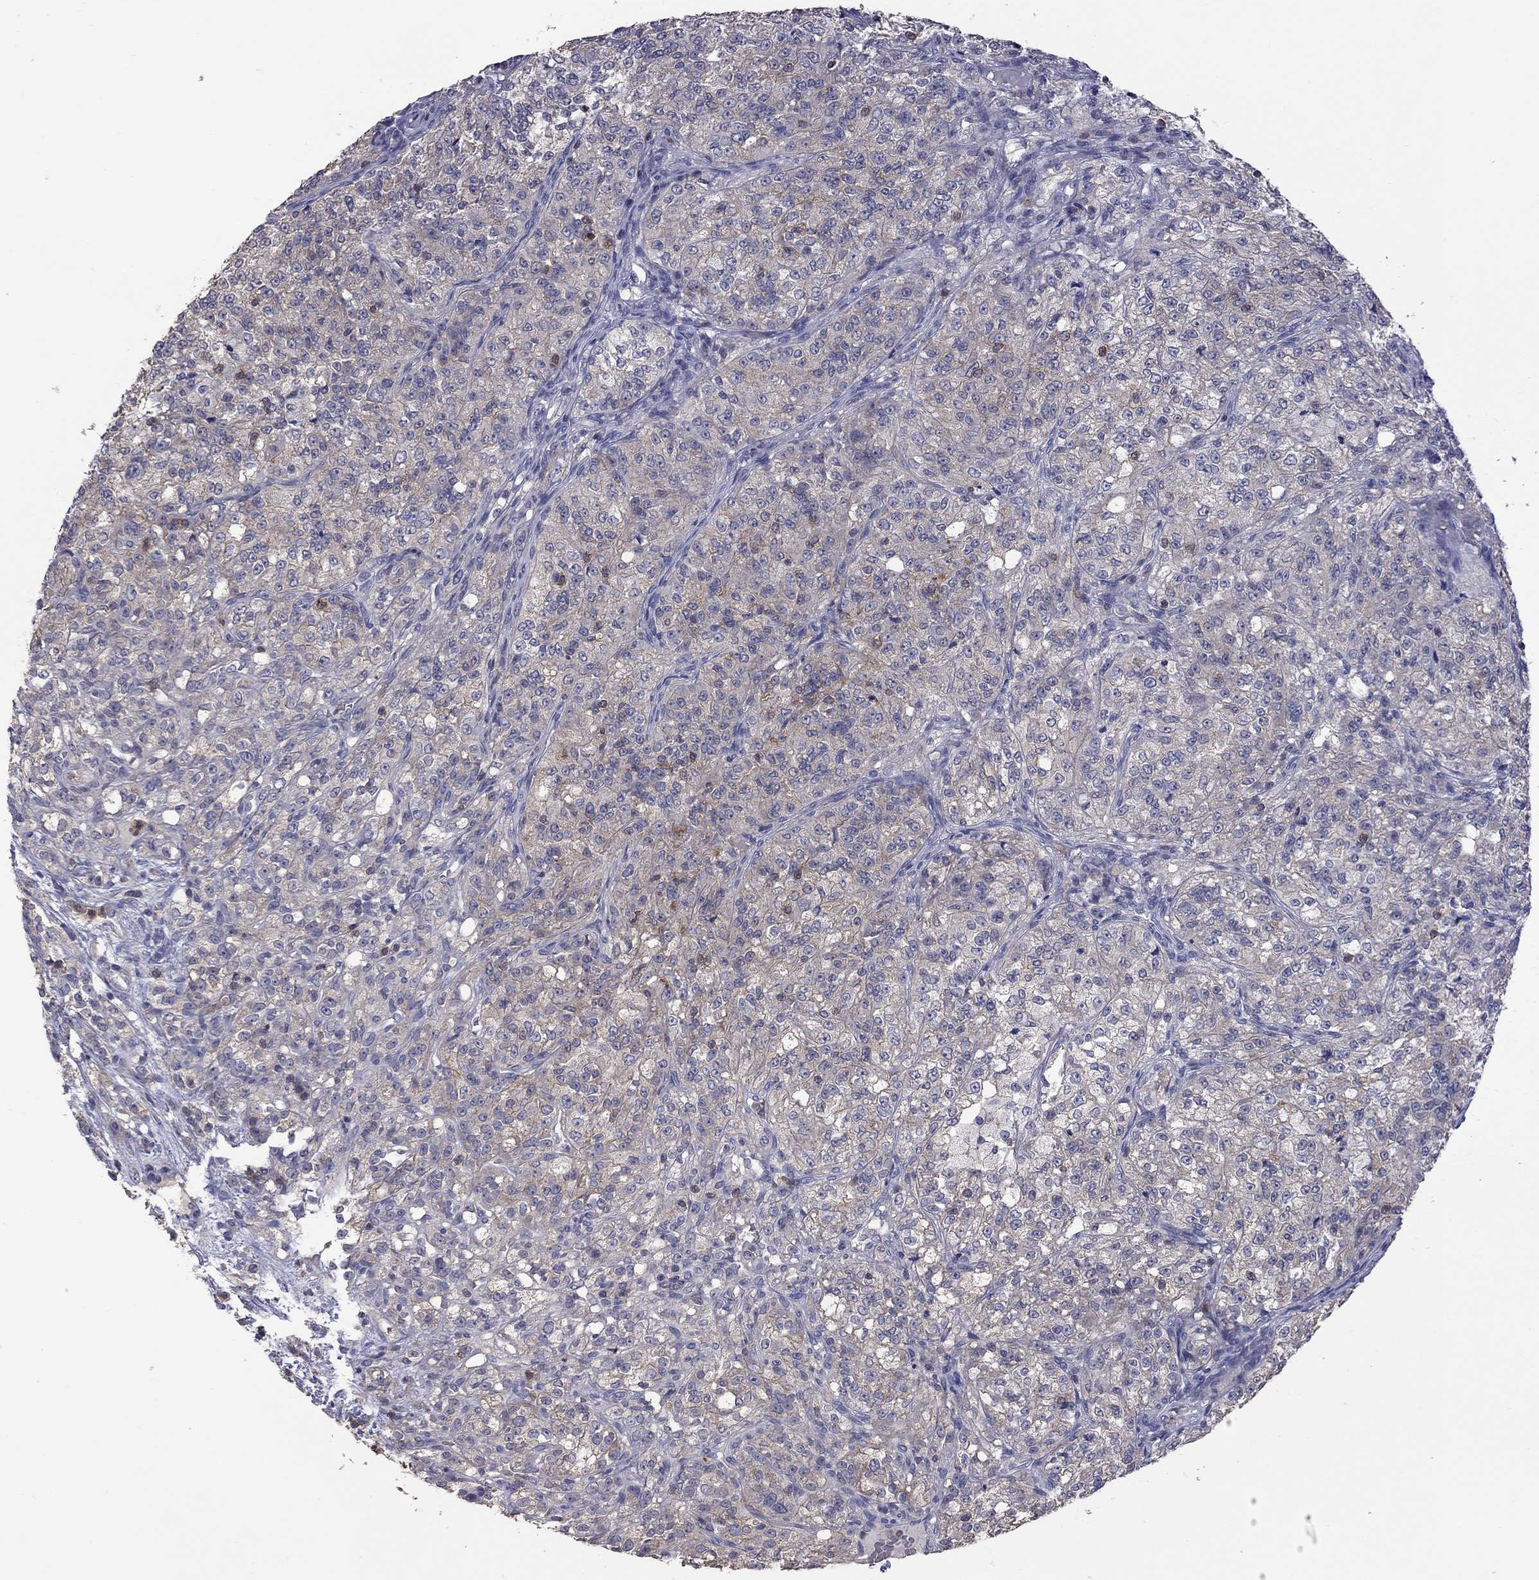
{"staining": {"intensity": "weak", "quantity": "<25%", "location": "cytoplasmic/membranous"}, "tissue": "renal cancer", "cell_type": "Tumor cells", "image_type": "cancer", "snomed": [{"axis": "morphology", "description": "Adenocarcinoma, NOS"}, {"axis": "topography", "description": "Kidney"}], "caption": "The immunohistochemistry (IHC) histopathology image has no significant positivity in tumor cells of adenocarcinoma (renal) tissue.", "gene": "IPCEF1", "patient": {"sex": "female", "age": 63}}